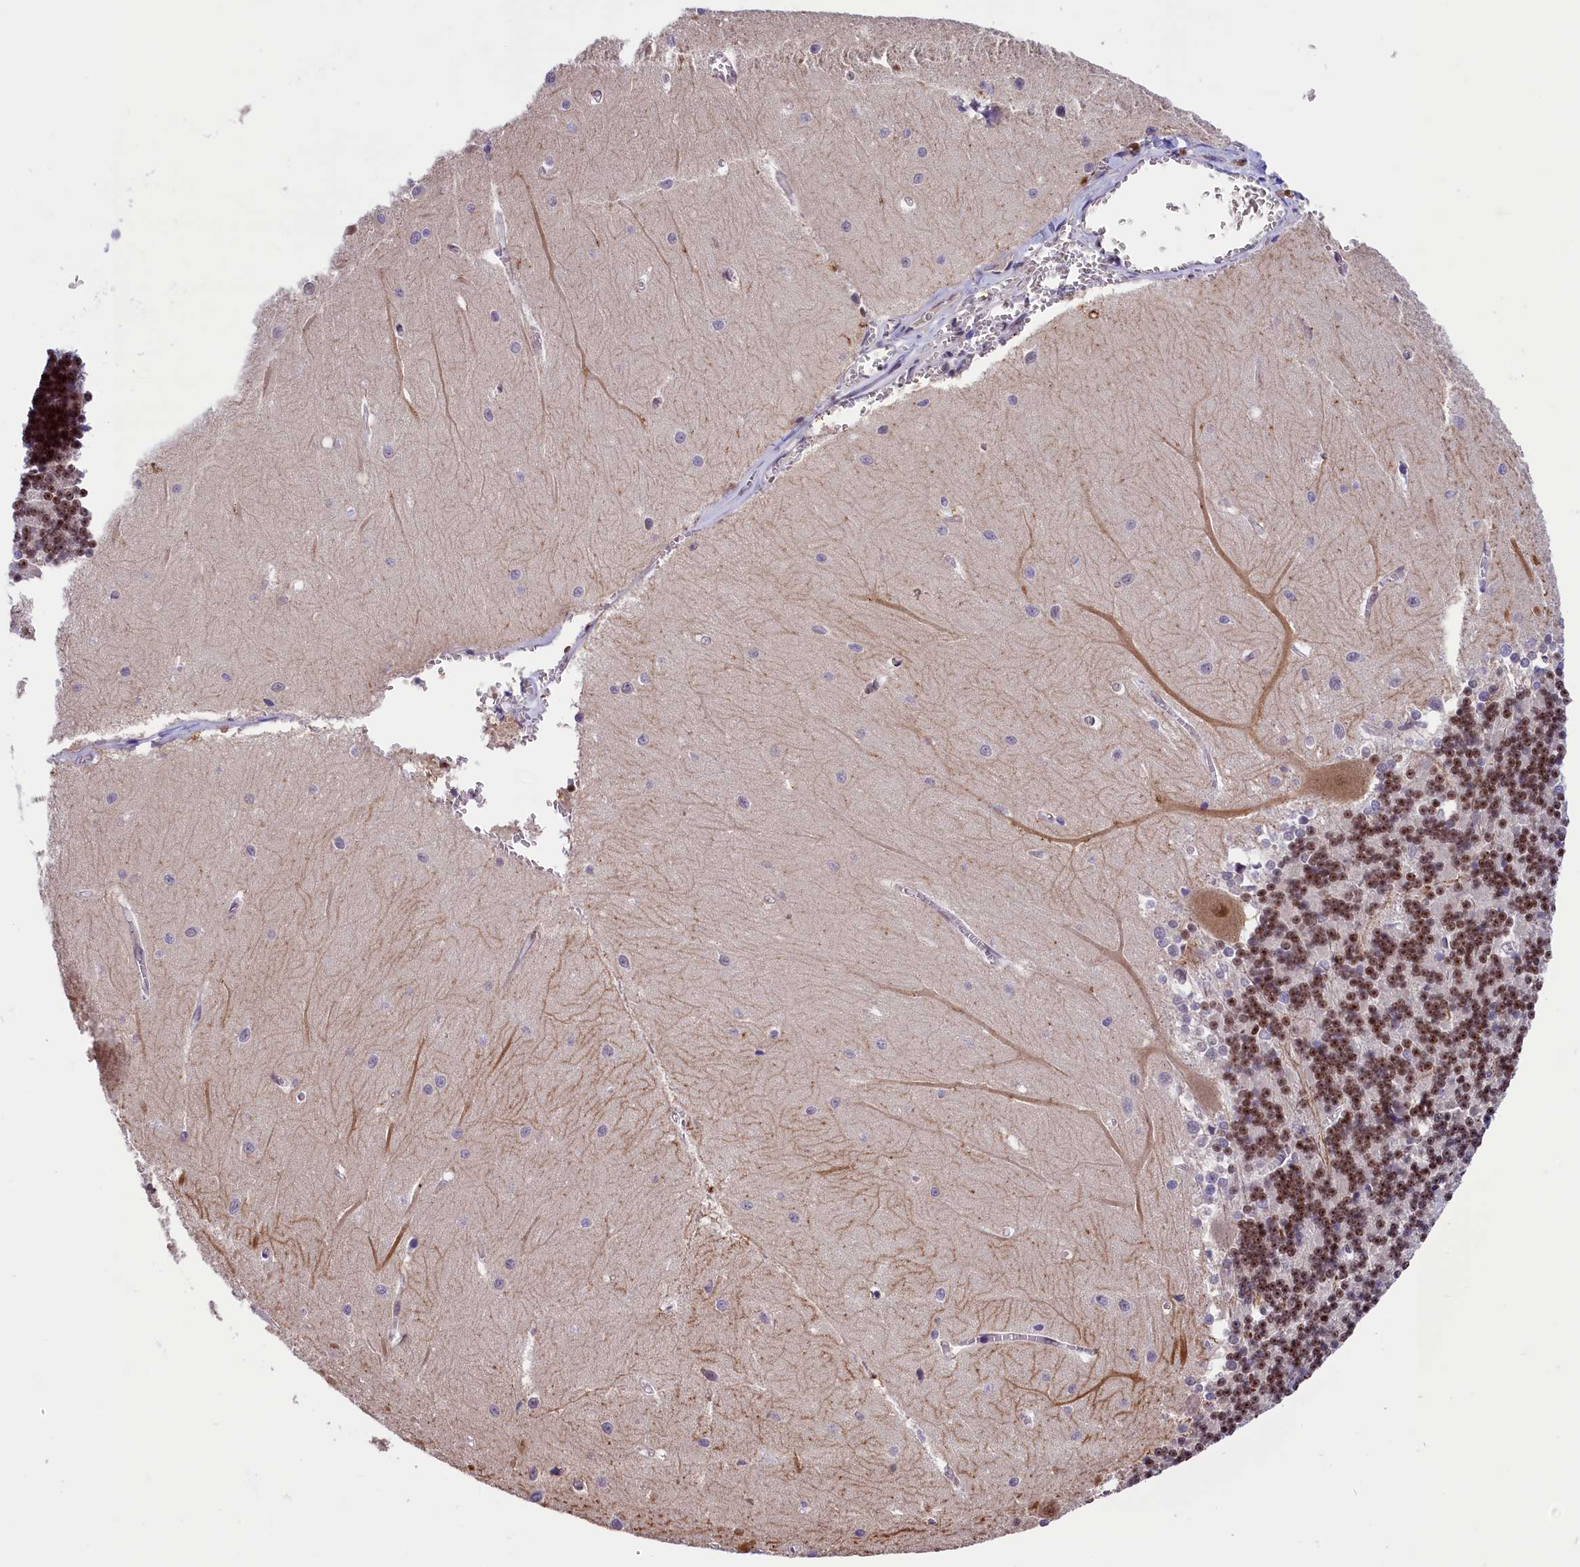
{"staining": {"intensity": "moderate", "quantity": ">75%", "location": "nuclear"}, "tissue": "cerebellum", "cell_type": "Cells in granular layer", "image_type": "normal", "snomed": [{"axis": "morphology", "description": "Normal tissue, NOS"}, {"axis": "topography", "description": "Cerebellum"}], "caption": "Moderate nuclear protein positivity is appreciated in approximately >75% of cells in granular layer in cerebellum. The protein is shown in brown color, while the nuclei are stained blue.", "gene": "CDYL2", "patient": {"sex": "male", "age": 37}}